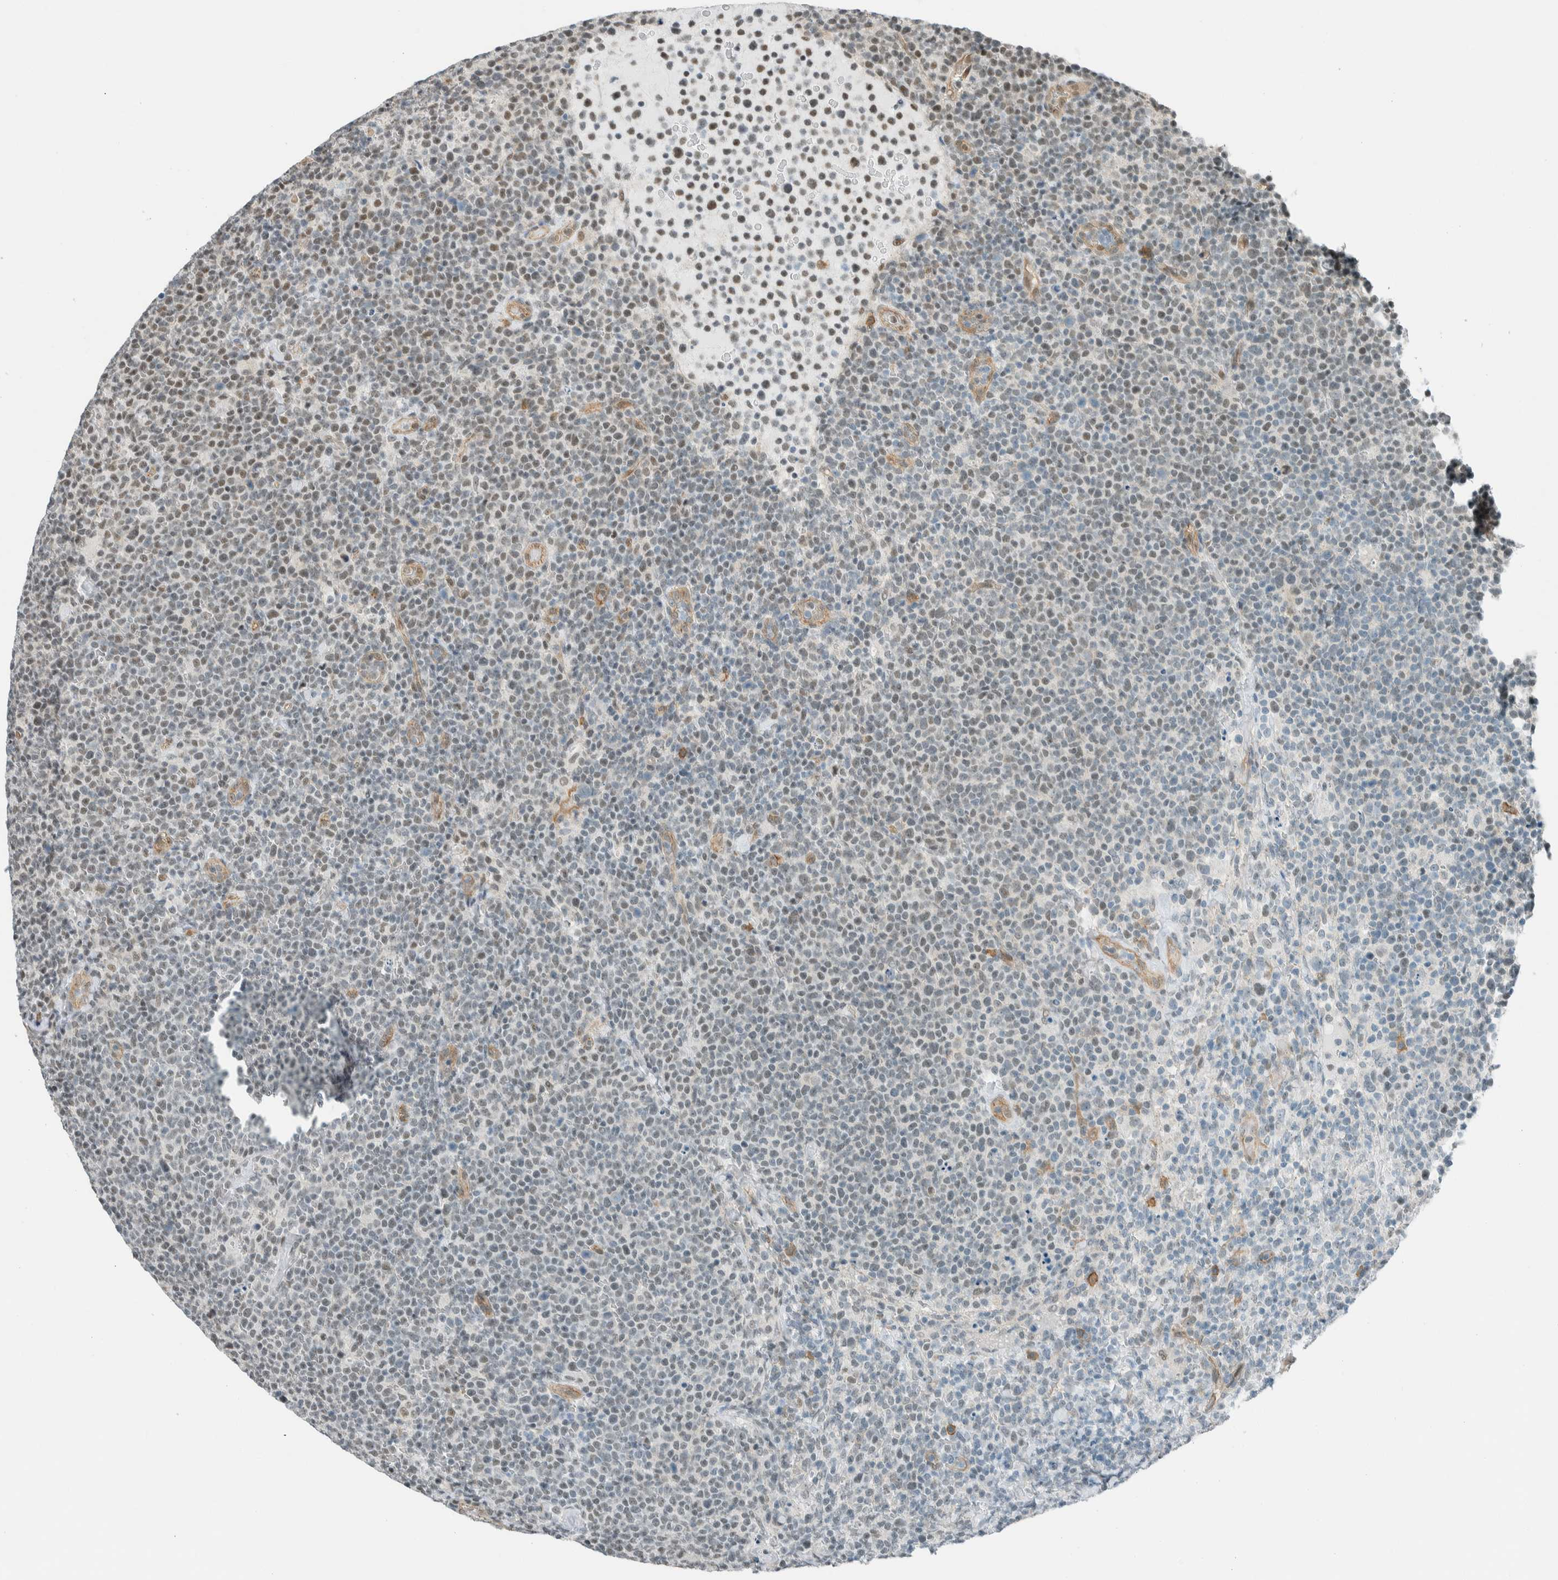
{"staining": {"intensity": "weak", "quantity": "<25%", "location": "nuclear"}, "tissue": "lymphoma", "cell_type": "Tumor cells", "image_type": "cancer", "snomed": [{"axis": "morphology", "description": "Malignant lymphoma, non-Hodgkin's type, High grade"}, {"axis": "topography", "description": "Lymph node"}], "caption": "A high-resolution photomicrograph shows IHC staining of malignant lymphoma, non-Hodgkin's type (high-grade), which reveals no significant positivity in tumor cells. (Brightfield microscopy of DAB (3,3'-diaminobenzidine) immunohistochemistry at high magnification).", "gene": "NIBAN2", "patient": {"sex": "male", "age": 61}}